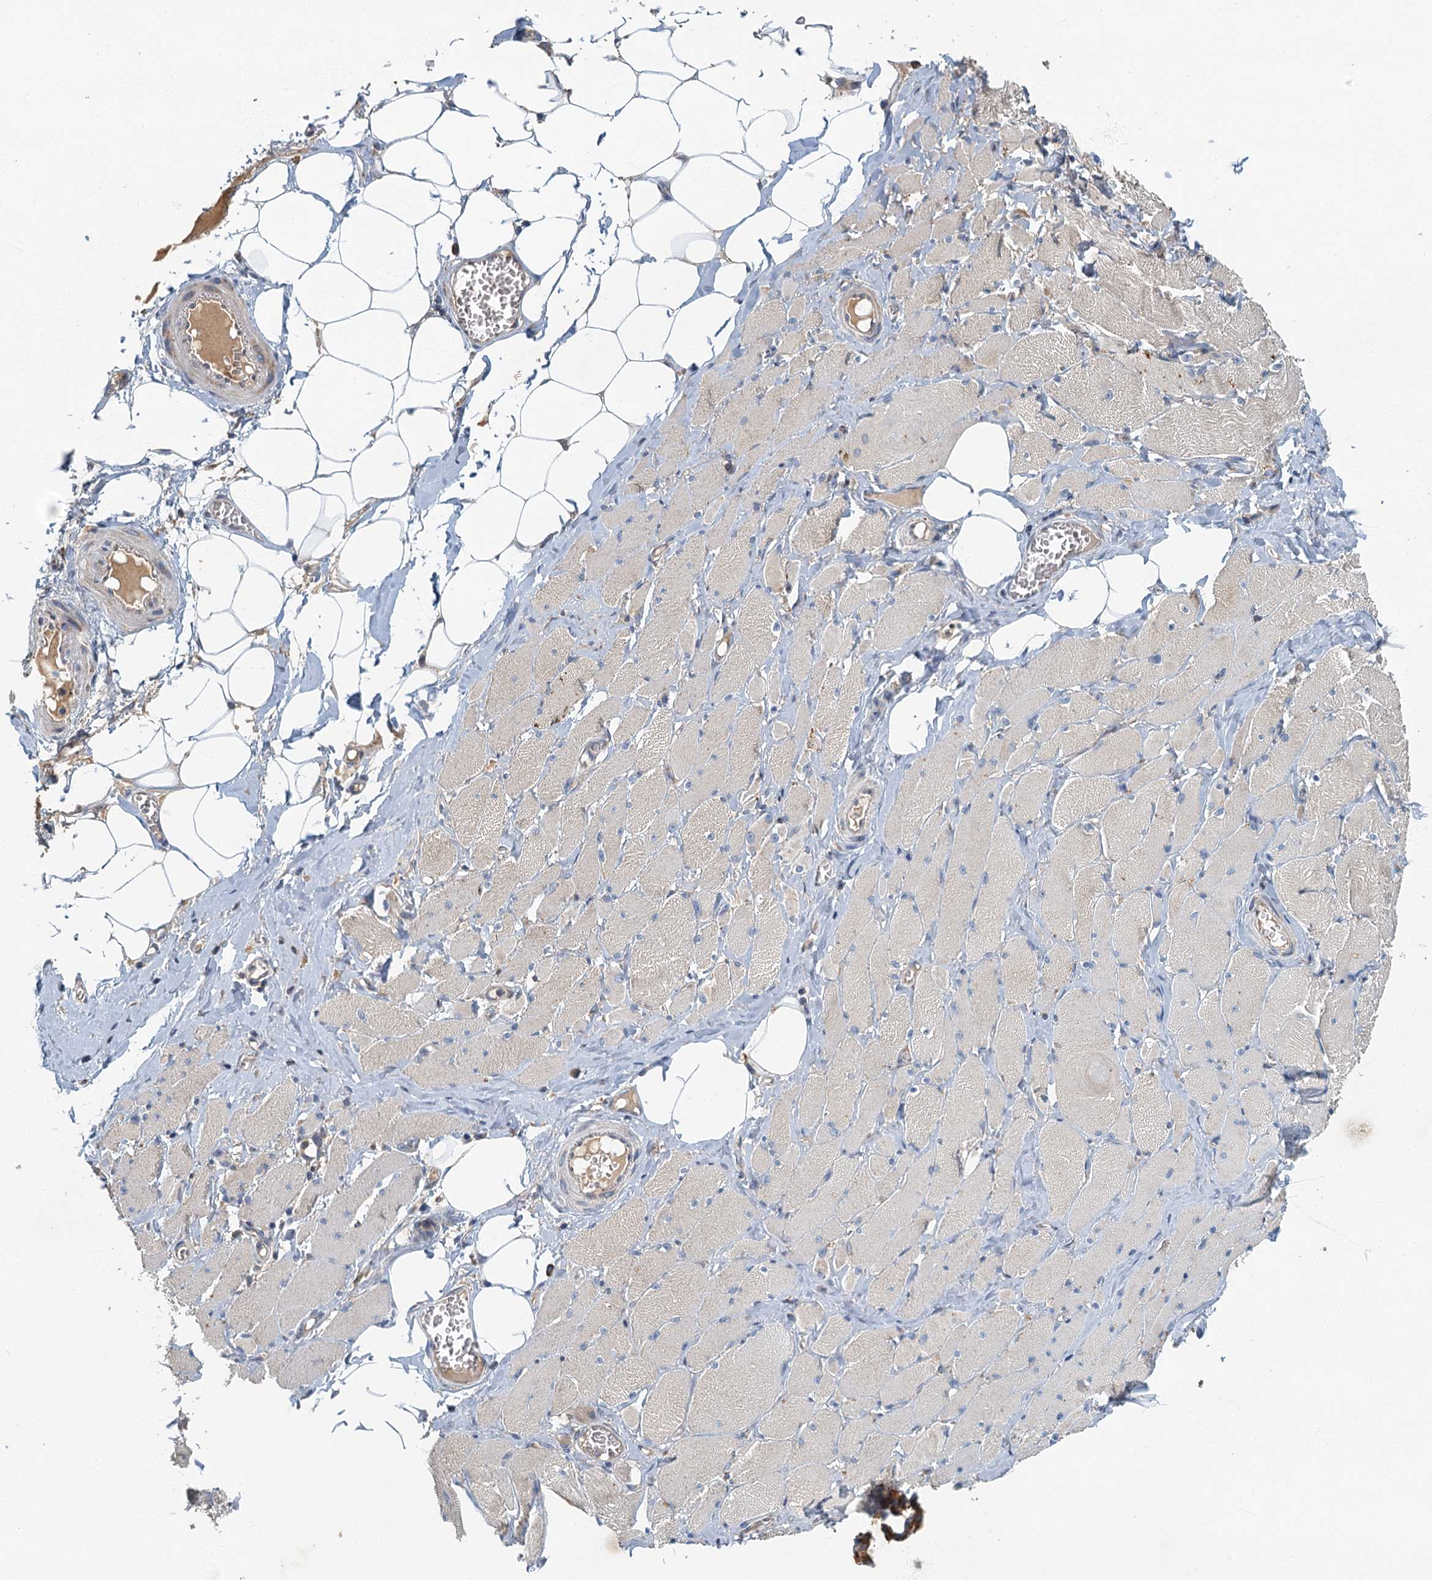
{"staining": {"intensity": "negative", "quantity": "none", "location": "none"}, "tissue": "skeletal muscle", "cell_type": "Myocytes", "image_type": "normal", "snomed": [{"axis": "morphology", "description": "Normal tissue, NOS"}, {"axis": "morphology", "description": "Basal cell carcinoma"}, {"axis": "topography", "description": "Skeletal muscle"}], "caption": "This is an IHC image of unremarkable human skeletal muscle. There is no expression in myocytes.", "gene": "SPDYC", "patient": {"sex": "female", "age": 64}}